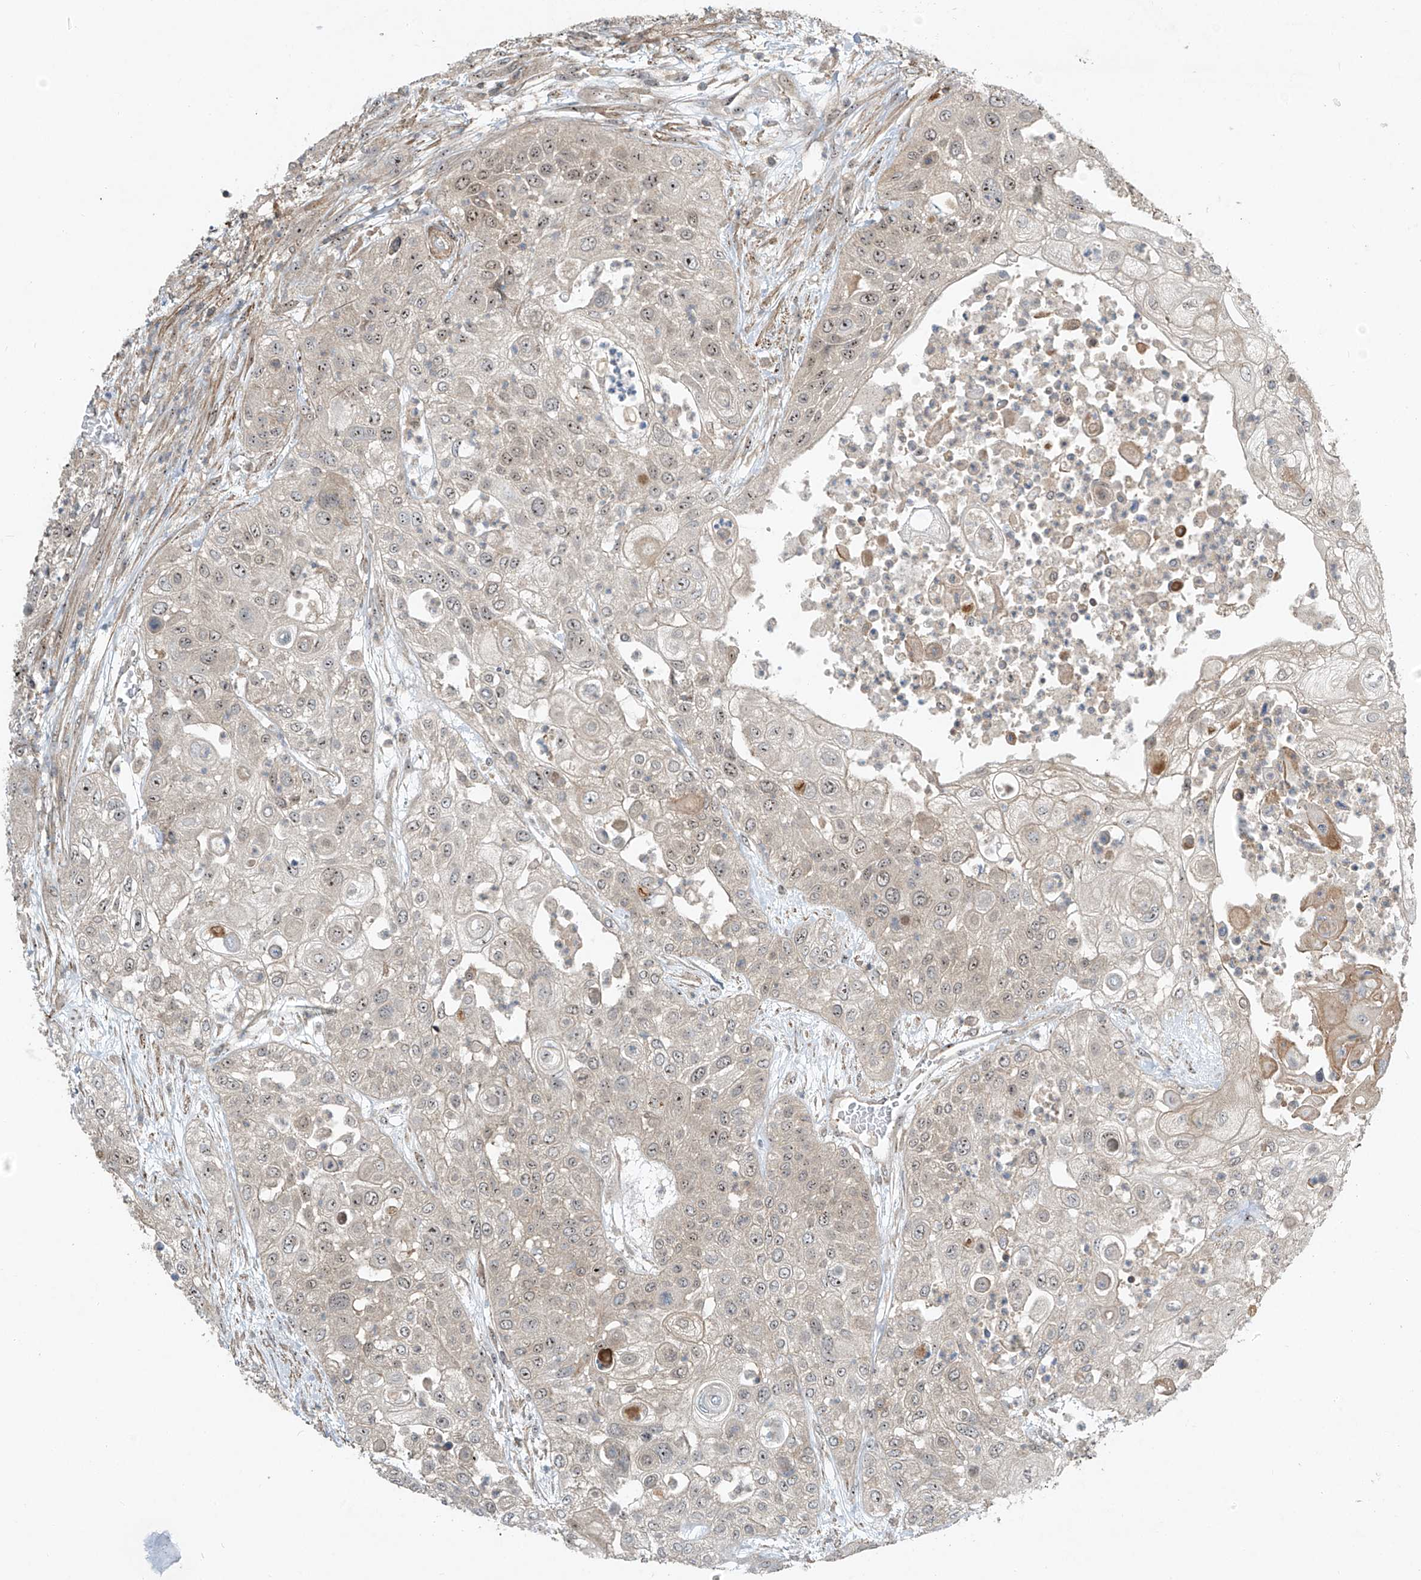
{"staining": {"intensity": "weak", "quantity": "25%-75%", "location": "nuclear"}, "tissue": "urothelial cancer", "cell_type": "Tumor cells", "image_type": "cancer", "snomed": [{"axis": "morphology", "description": "Urothelial carcinoma, High grade"}, {"axis": "topography", "description": "Urinary bladder"}], "caption": "A photomicrograph of urothelial carcinoma (high-grade) stained for a protein demonstrates weak nuclear brown staining in tumor cells.", "gene": "PPCS", "patient": {"sex": "female", "age": 79}}